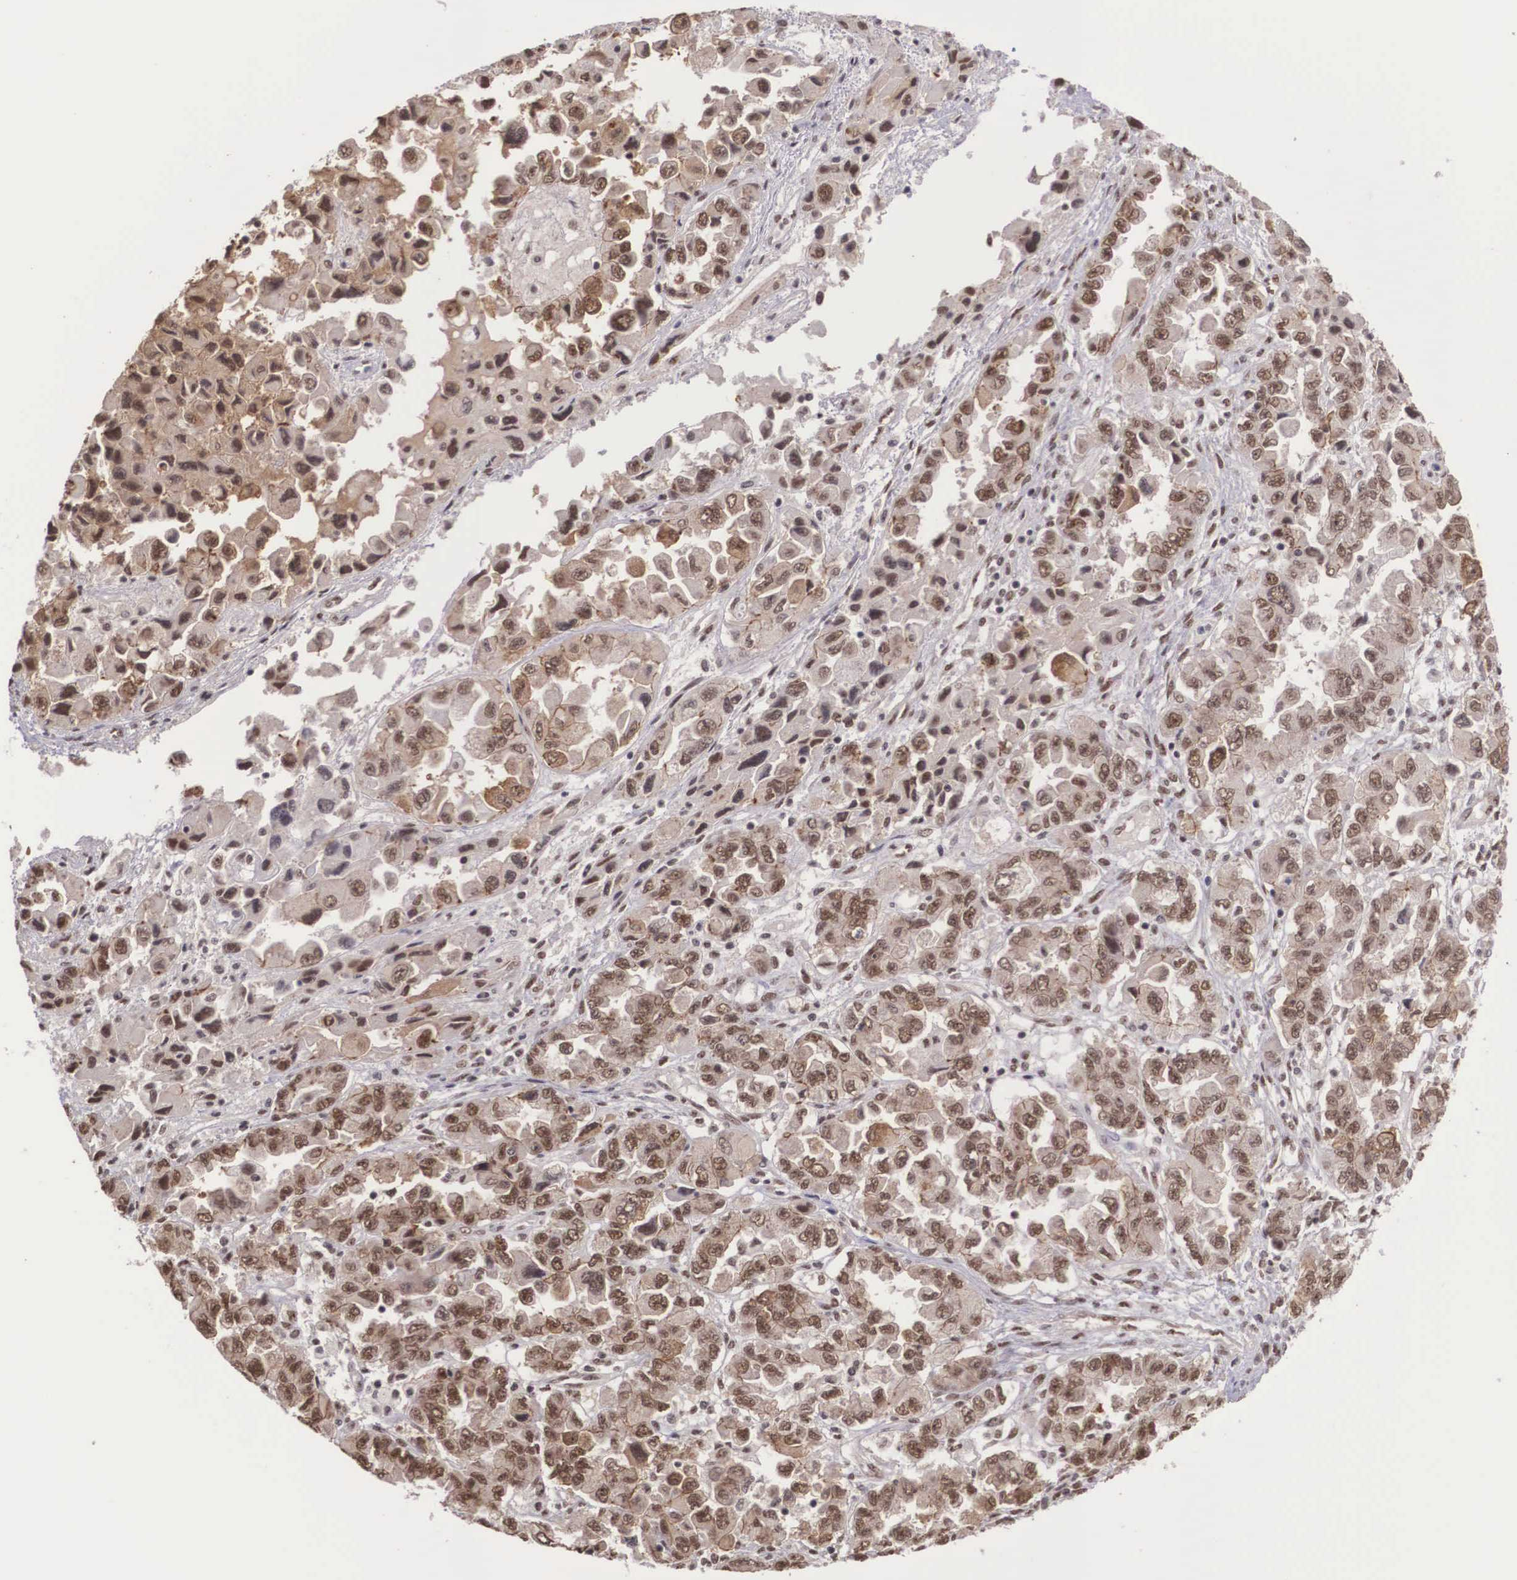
{"staining": {"intensity": "strong", "quantity": ">75%", "location": "cytoplasmic/membranous,nuclear"}, "tissue": "ovarian cancer", "cell_type": "Tumor cells", "image_type": "cancer", "snomed": [{"axis": "morphology", "description": "Cystadenocarcinoma, serous, NOS"}, {"axis": "topography", "description": "Ovary"}], "caption": "About >75% of tumor cells in serous cystadenocarcinoma (ovarian) reveal strong cytoplasmic/membranous and nuclear protein positivity as visualized by brown immunohistochemical staining.", "gene": "POLR2F", "patient": {"sex": "female", "age": 84}}